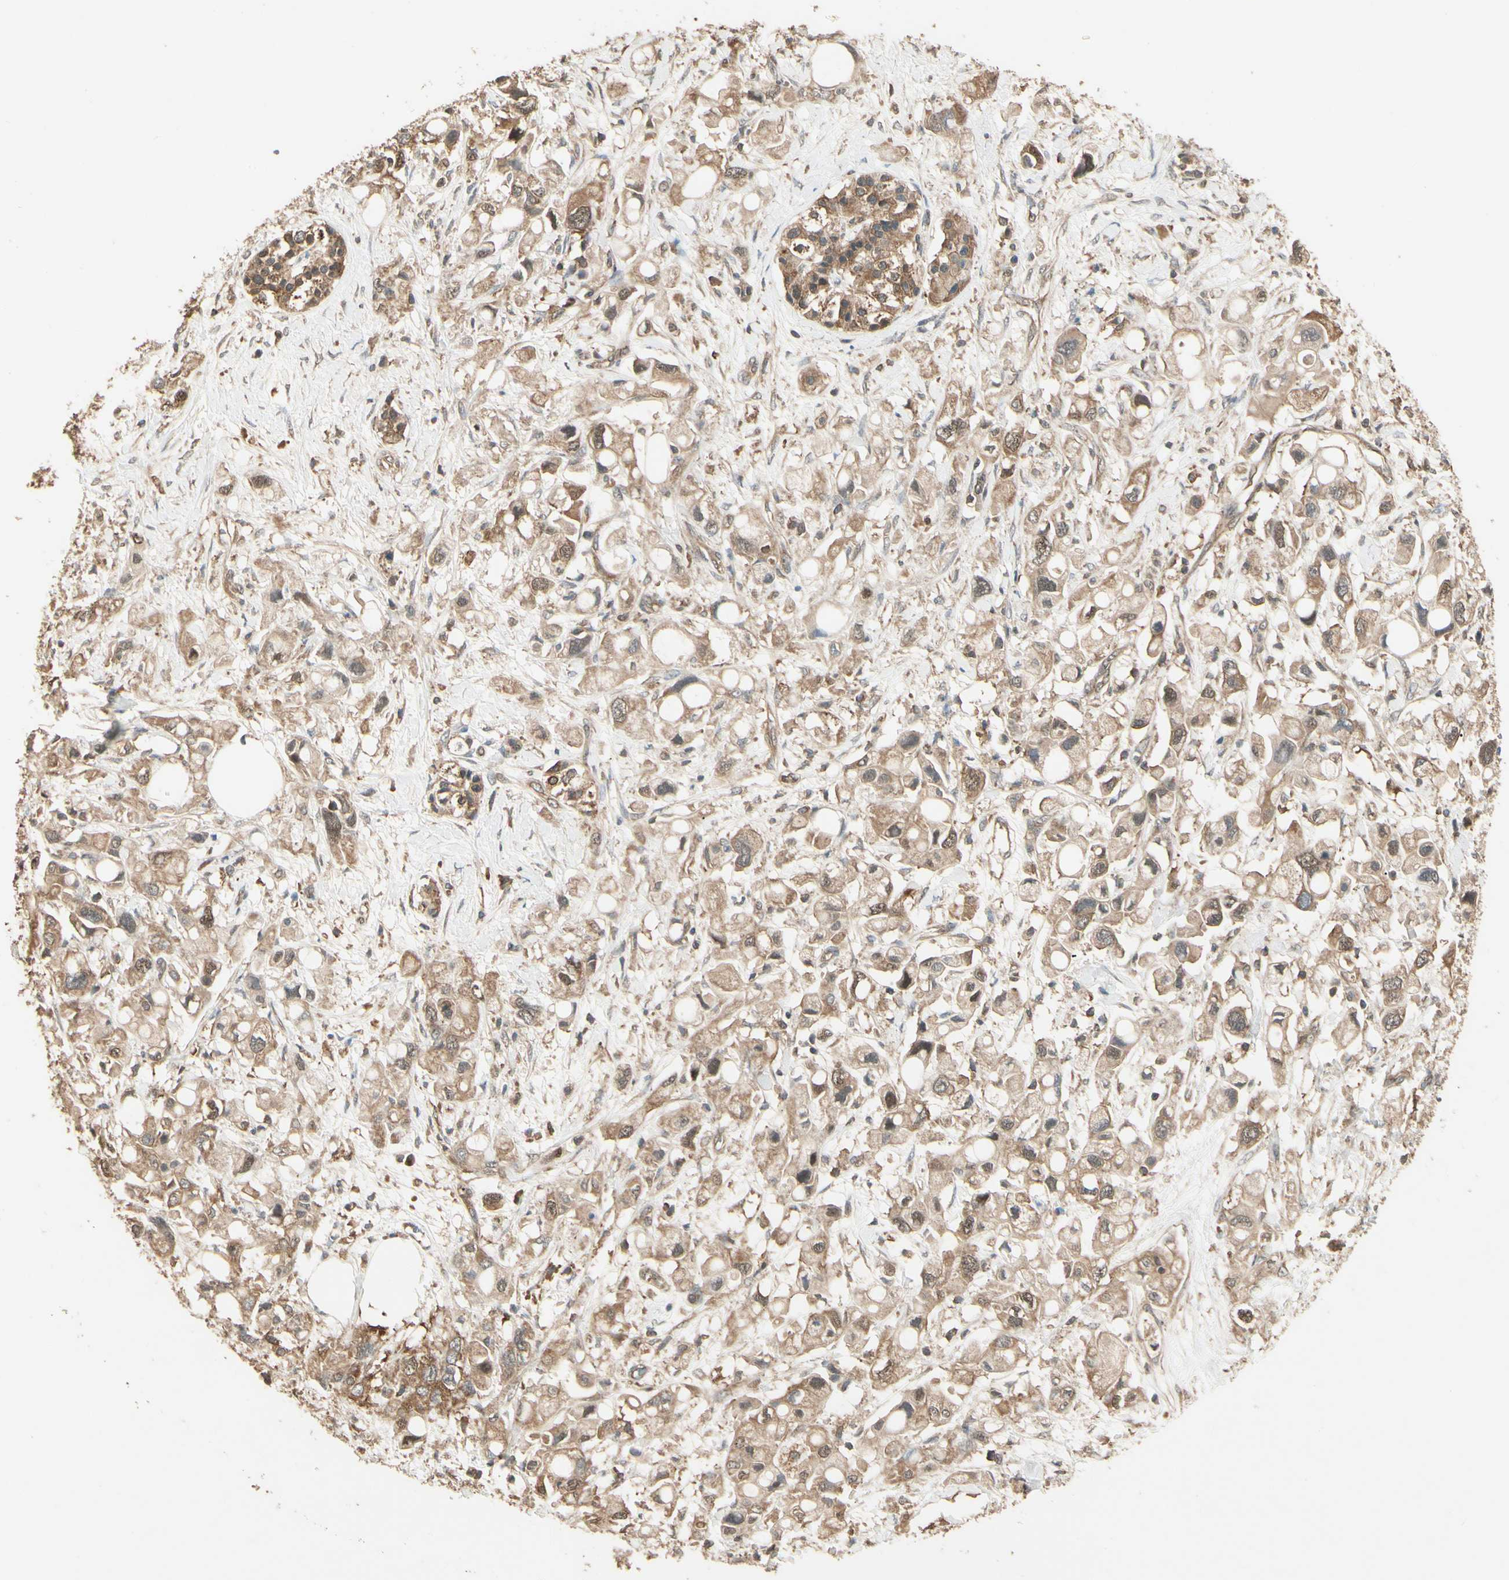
{"staining": {"intensity": "moderate", "quantity": ">75%", "location": "cytoplasmic/membranous"}, "tissue": "pancreatic cancer", "cell_type": "Tumor cells", "image_type": "cancer", "snomed": [{"axis": "morphology", "description": "Adenocarcinoma, NOS"}, {"axis": "topography", "description": "Pancreas"}], "caption": "Approximately >75% of tumor cells in human pancreatic adenocarcinoma exhibit moderate cytoplasmic/membranous protein staining as visualized by brown immunohistochemical staining.", "gene": "CCT7", "patient": {"sex": "female", "age": 56}}